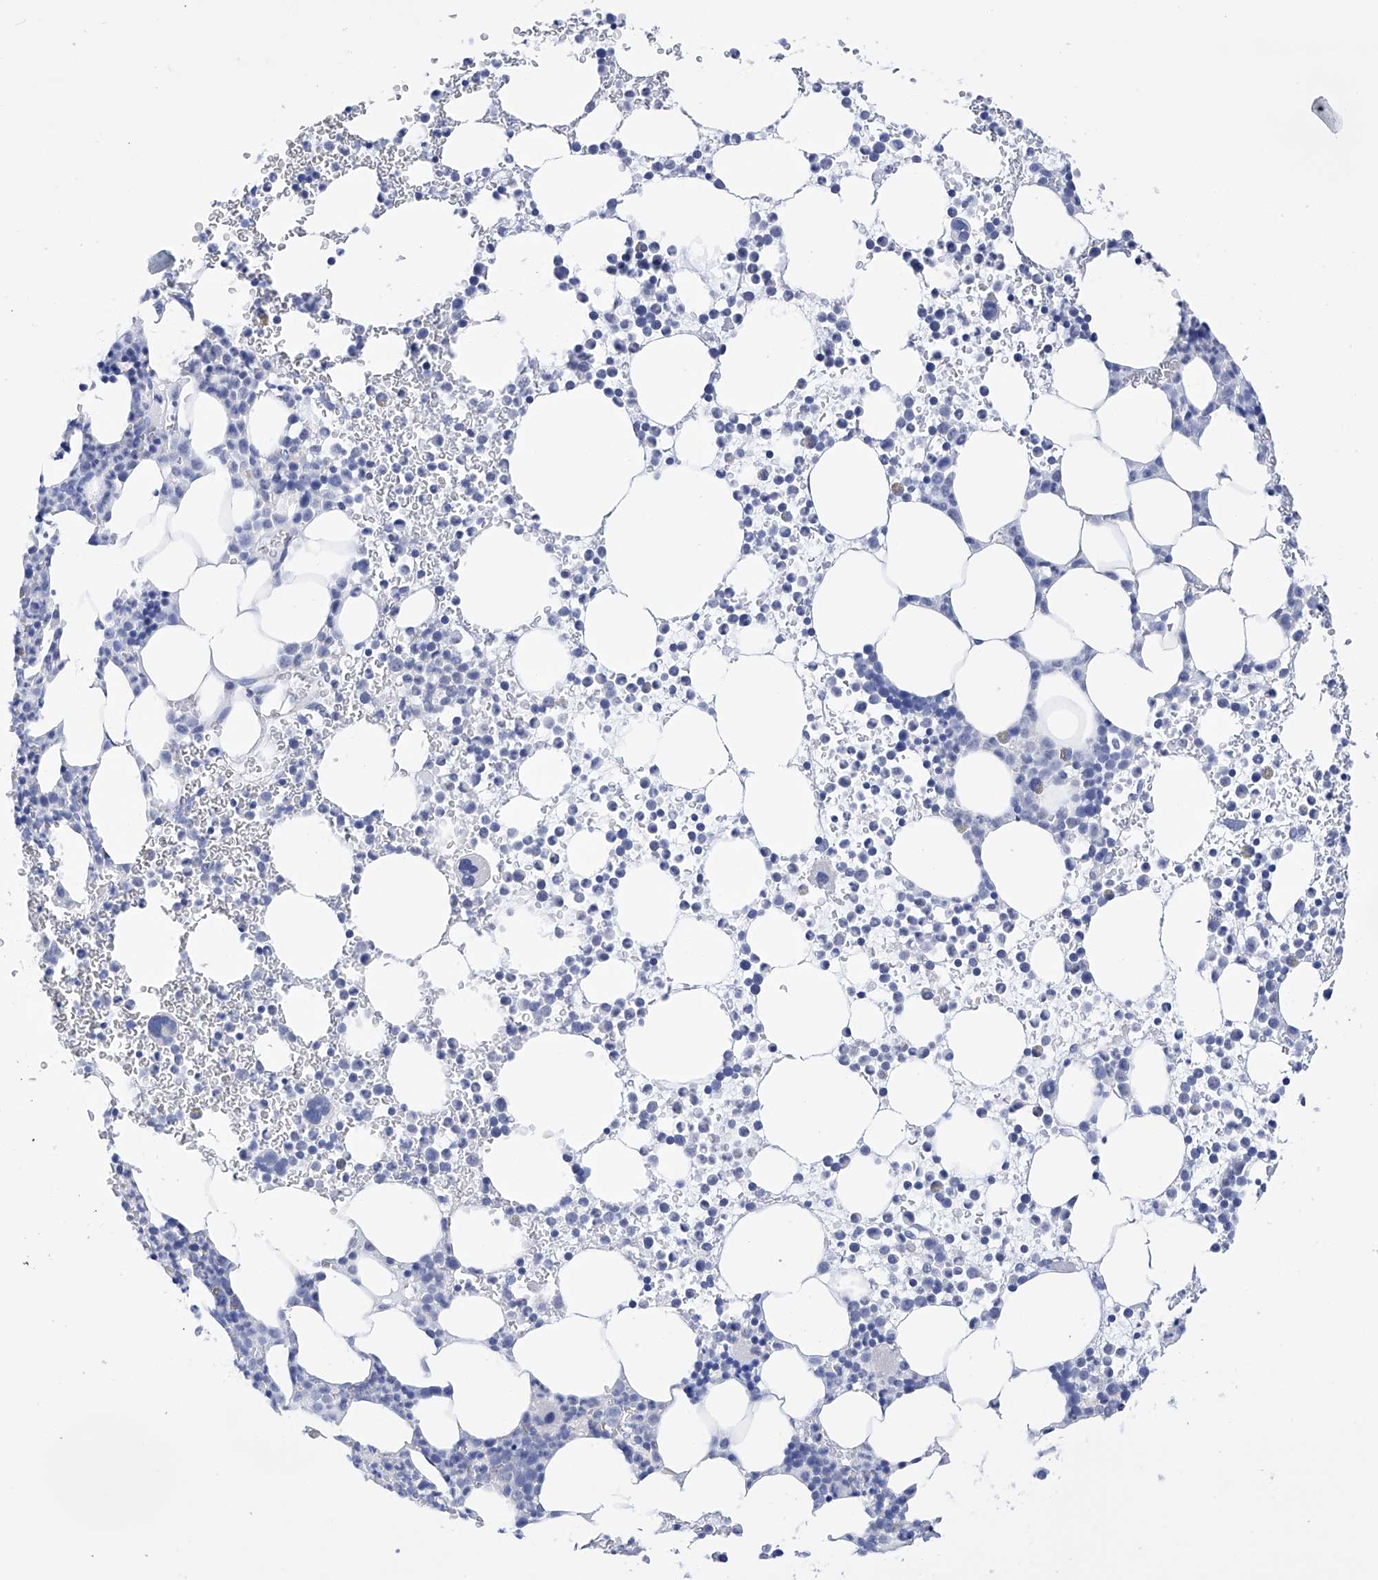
{"staining": {"intensity": "negative", "quantity": "none", "location": "none"}, "tissue": "bone marrow", "cell_type": "Hematopoietic cells", "image_type": "normal", "snomed": [{"axis": "morphology", "description": "Normal tissue, NOS"}, {"axis": "topography", "description": "Bone marrow"}], "caption": "This micrograph is of unremarkable bone marrow stained with immunohistochemistry to label a protein in brown with the nuclei are counter-stained blue. There is no staining in hematopoietic cells.", "gene": "FLG", "patient": {"sex": "female", "age": 78}}